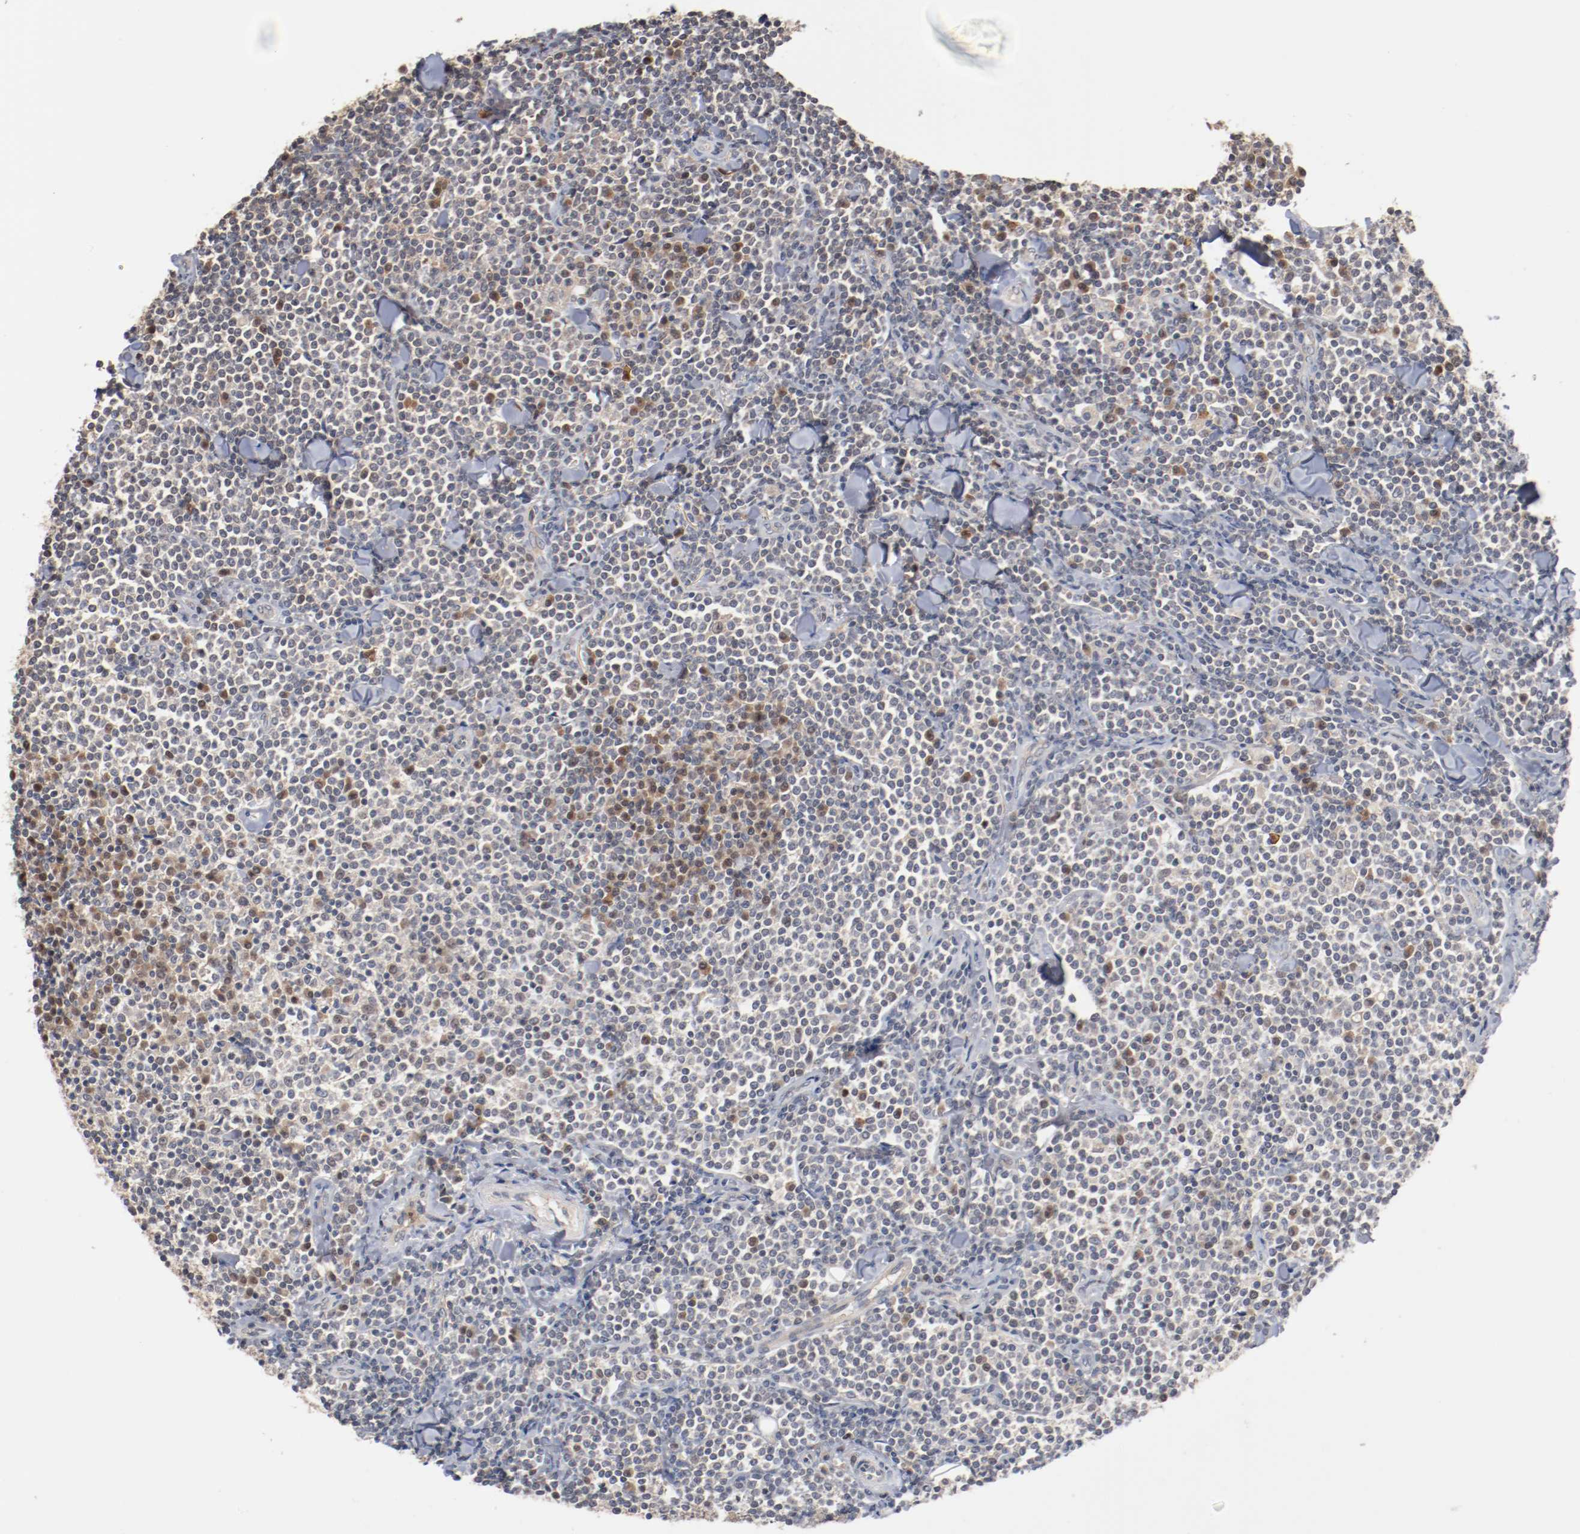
{"staining": {"intensity": "negative", "quantity": "none", "location": "none"}, "tissue": "lymphoma", "cell_type": "Tumor cells", "image_type": "cancer", "snomed": [{"axis": "morphology", "description": "Malignant lymphoma, non-Hodgkin's type, Low grade"}, {"axis": "topography", "description": "Soft tissue"}], "caption": "Immunohistochemistry image of human lymphoma stained for a protein (brown), which displays no positivity in tumor cells. (DAB (3,3'-diaminobenzidine) immunohistochemistry with hematoxylin counter stain).", "gene": "RNASE11", "patient": {"sex": "male", "age": 92}}